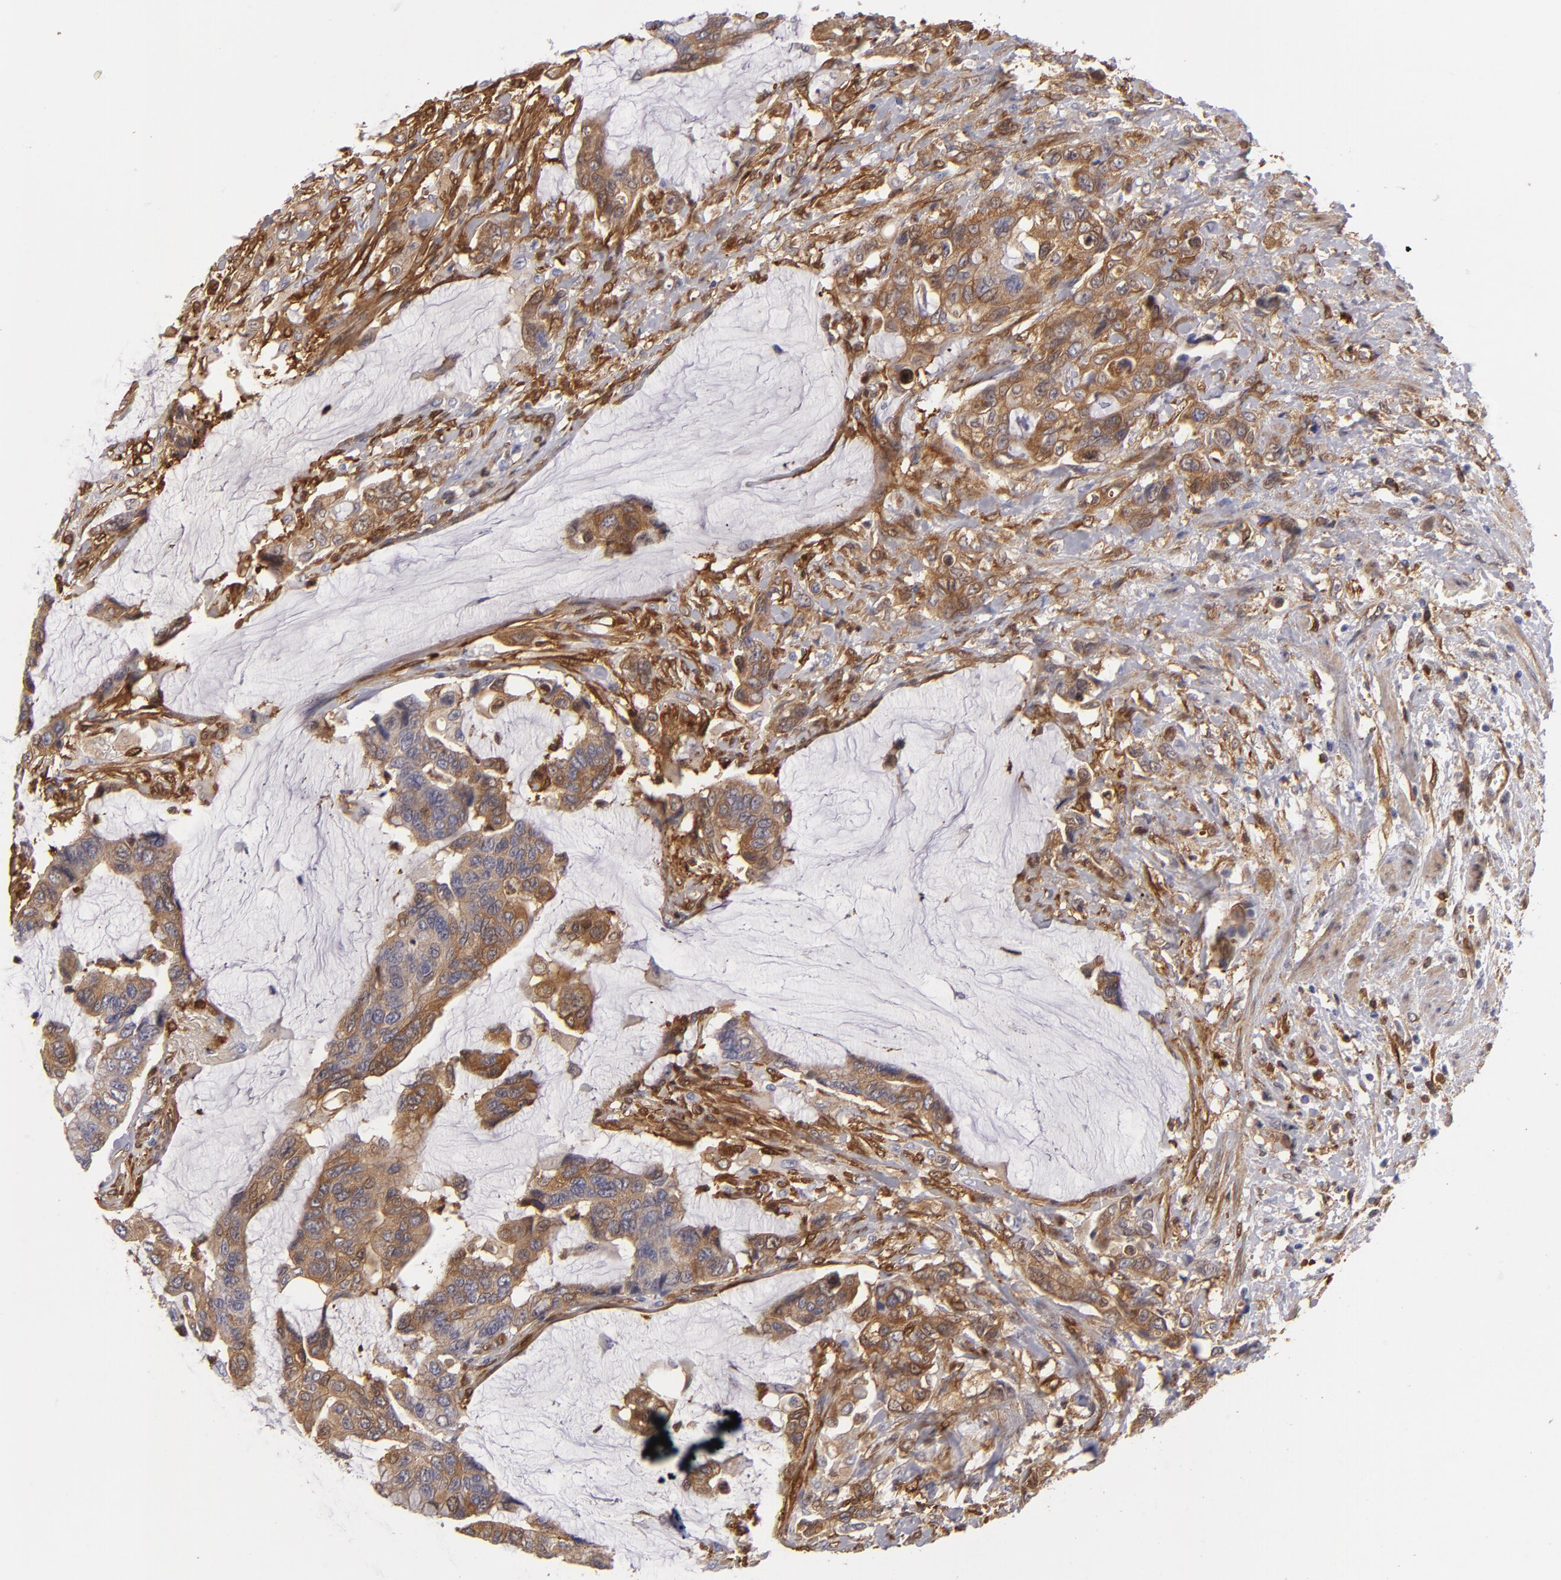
{"staining": {"intensity": "moderate", "quantity": ">75%", "location": "cytoplasmic/membranous"}, "tissue": "colorectal cancer", "cell_type": "Tumor cells", "image_type": "cancer", "snomed": [{"axis": "morphology", "description": "Adenocarcinoma, NOS"}, {"axis": "topography", "description": "Rectum"}], "caption": "The micrograph shows staining of colorectal cancer (adenocarcinoma), revealing moderate cytoplasmic/membranous protein staining (brown color) within tumor cells. The staining was performed using DAB, with brown indicating positive protein expression. Nuclei are stained blue with hematoxylin.", "gene": "VCL", "patient": {"sex": "female", "age": 59}}